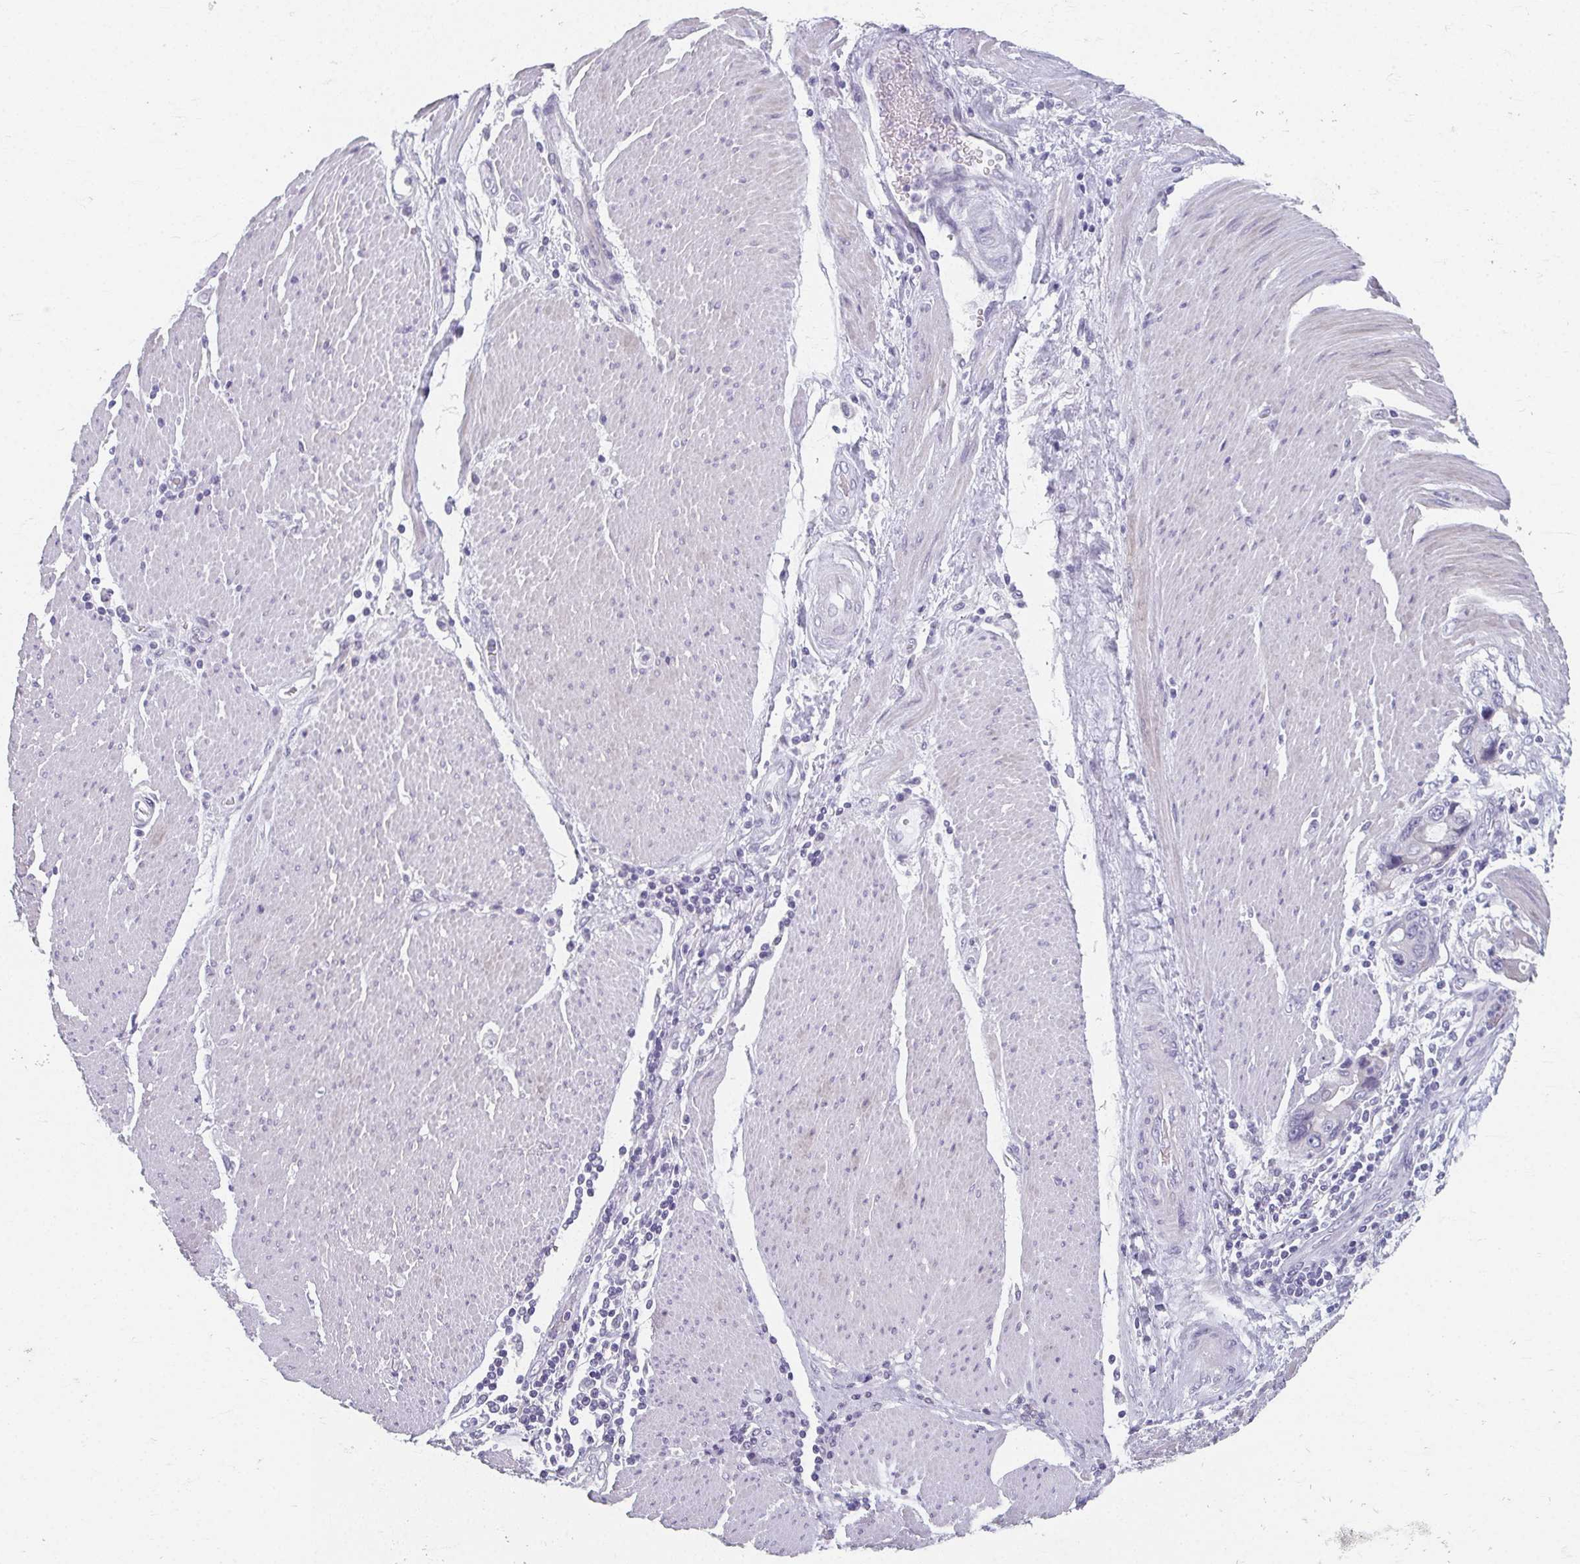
{"staining": {"intensity": "negative", "quantity": "none", "location": "none"}, "tissue": "stomach cancer", "cell_type": "Tumor cells", "image_type": "cancer", "snomed": [{"axis": "morphology", "description": "Adenocarcinoma, NOS"}, {"axis": "topography", "description": "Pancreas"}, {"axis": "topography", "description": "Stomach, upper"}], "caption": "Stomach cancer (adenocarcinoma) was stained to show a protein in brown. There is no significant staining in tumor cells.", "gene": "CAMKV", "patient": {"sex": "male", "age": 77}}